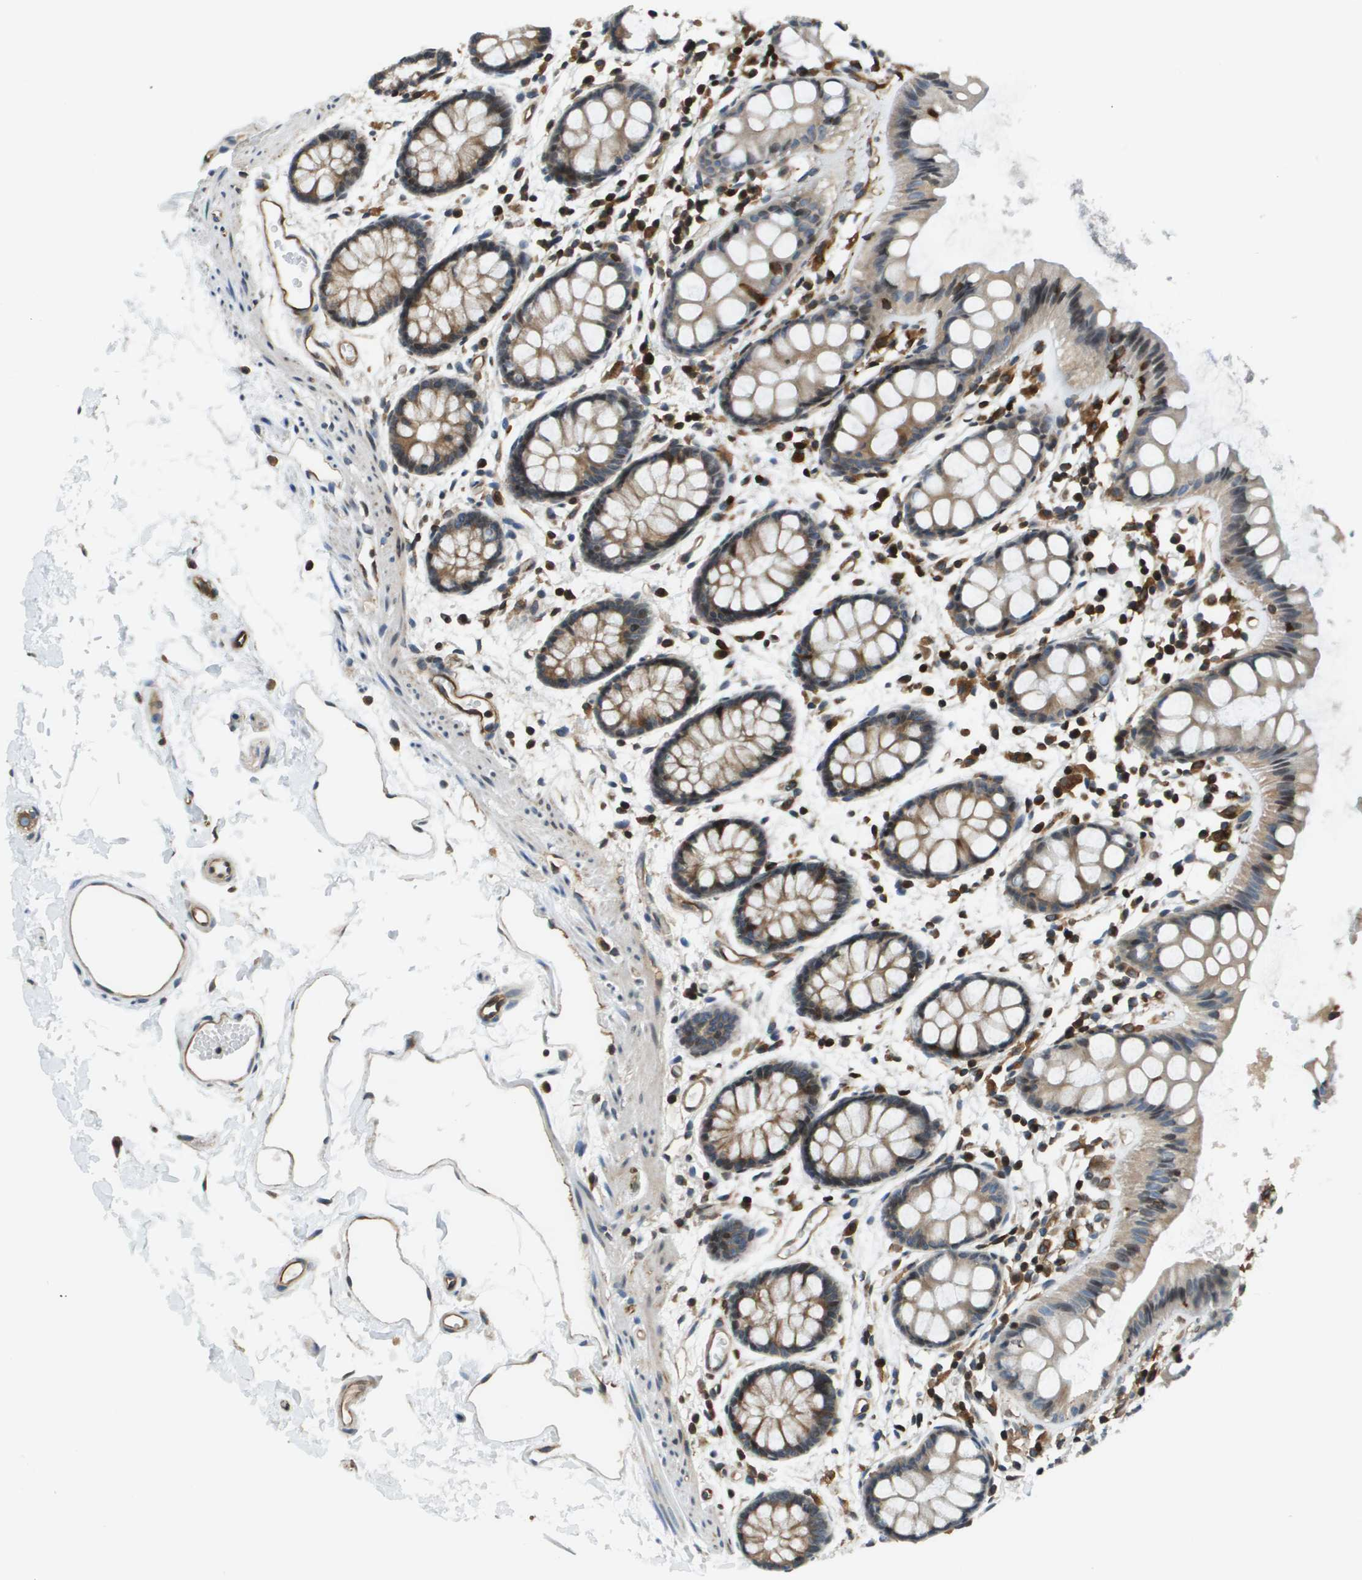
{"staining": {"intensity": "moderate", "quantity": ">75%", "location": "cytoplasmic/membranous"}, "tissue": "rectum", "cell_type": "Glandular cells", "image_type": "normal", "snomed": [{"axis": "morphology", "description": "Normal tissue, NOS"}, {"axis": "topography", "description": "Rectum"}], "caption": "Protein staining displays moderate cytoplasmic/membranous positivity in approximately >75% of glandular cells in normal rectum.", "gene": "ESYT1", "patient": {"sex": "female", "age": 66}}